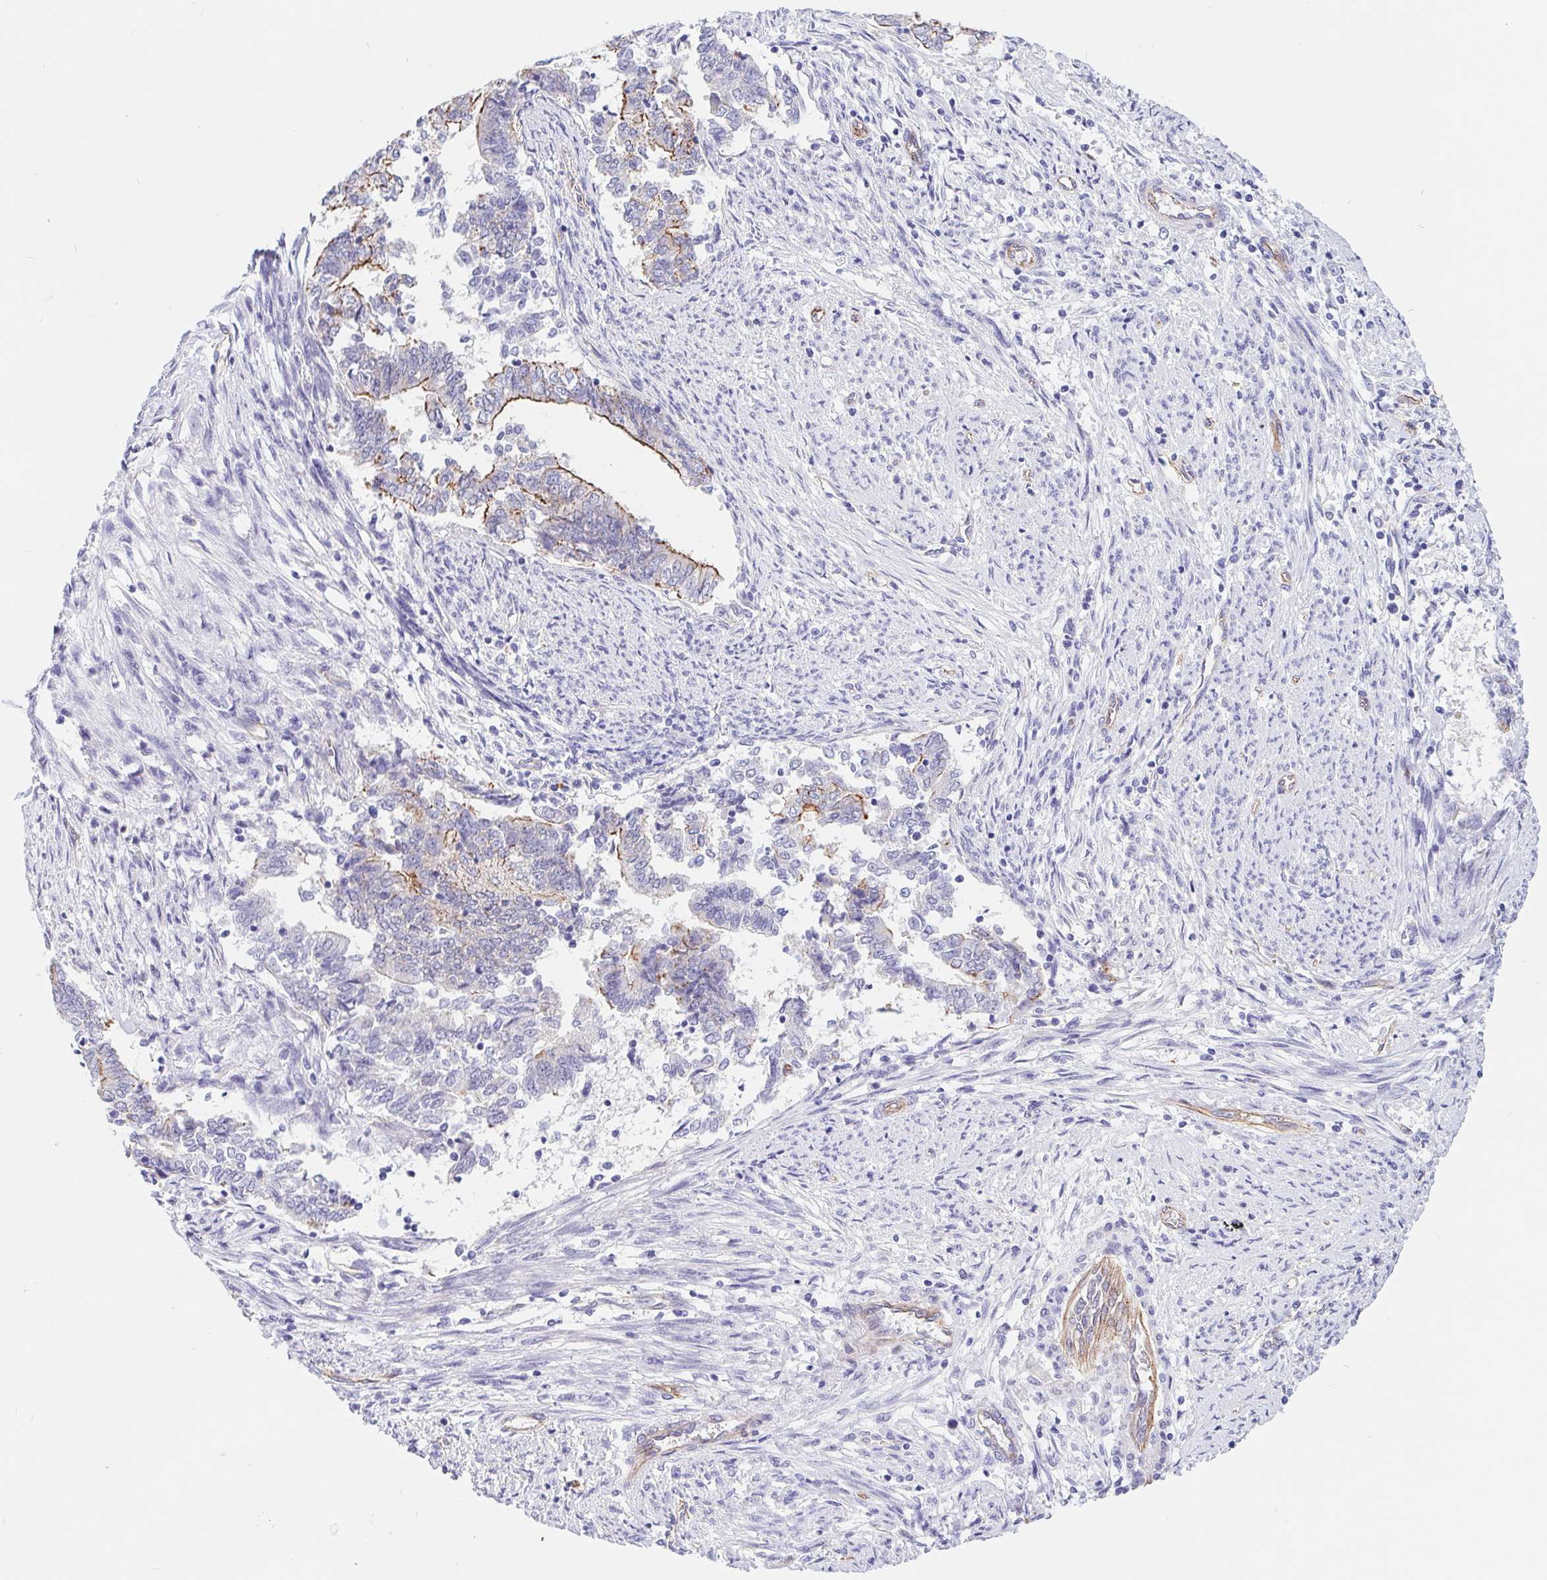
{"staining": {"intensity": "moderate", "quantity": "<25%", "location": "cytoplasmic/membranous"}, "tissue": "endometrial cancer", "cell_type": "Tumor cells", "image_type": "cancer", "snomed": [{"axis": "morphology", "description": "Adenocarcinoma, NOS"}, {"axis": "topography", "description": "Endometrium"}], "caption": "Endometrial adenocarcinoma stained with a protein marker reveals moderate staining in tumor cells.", "gene": "LIMCH1", "patient": {"sex": "female", "age": 65}}